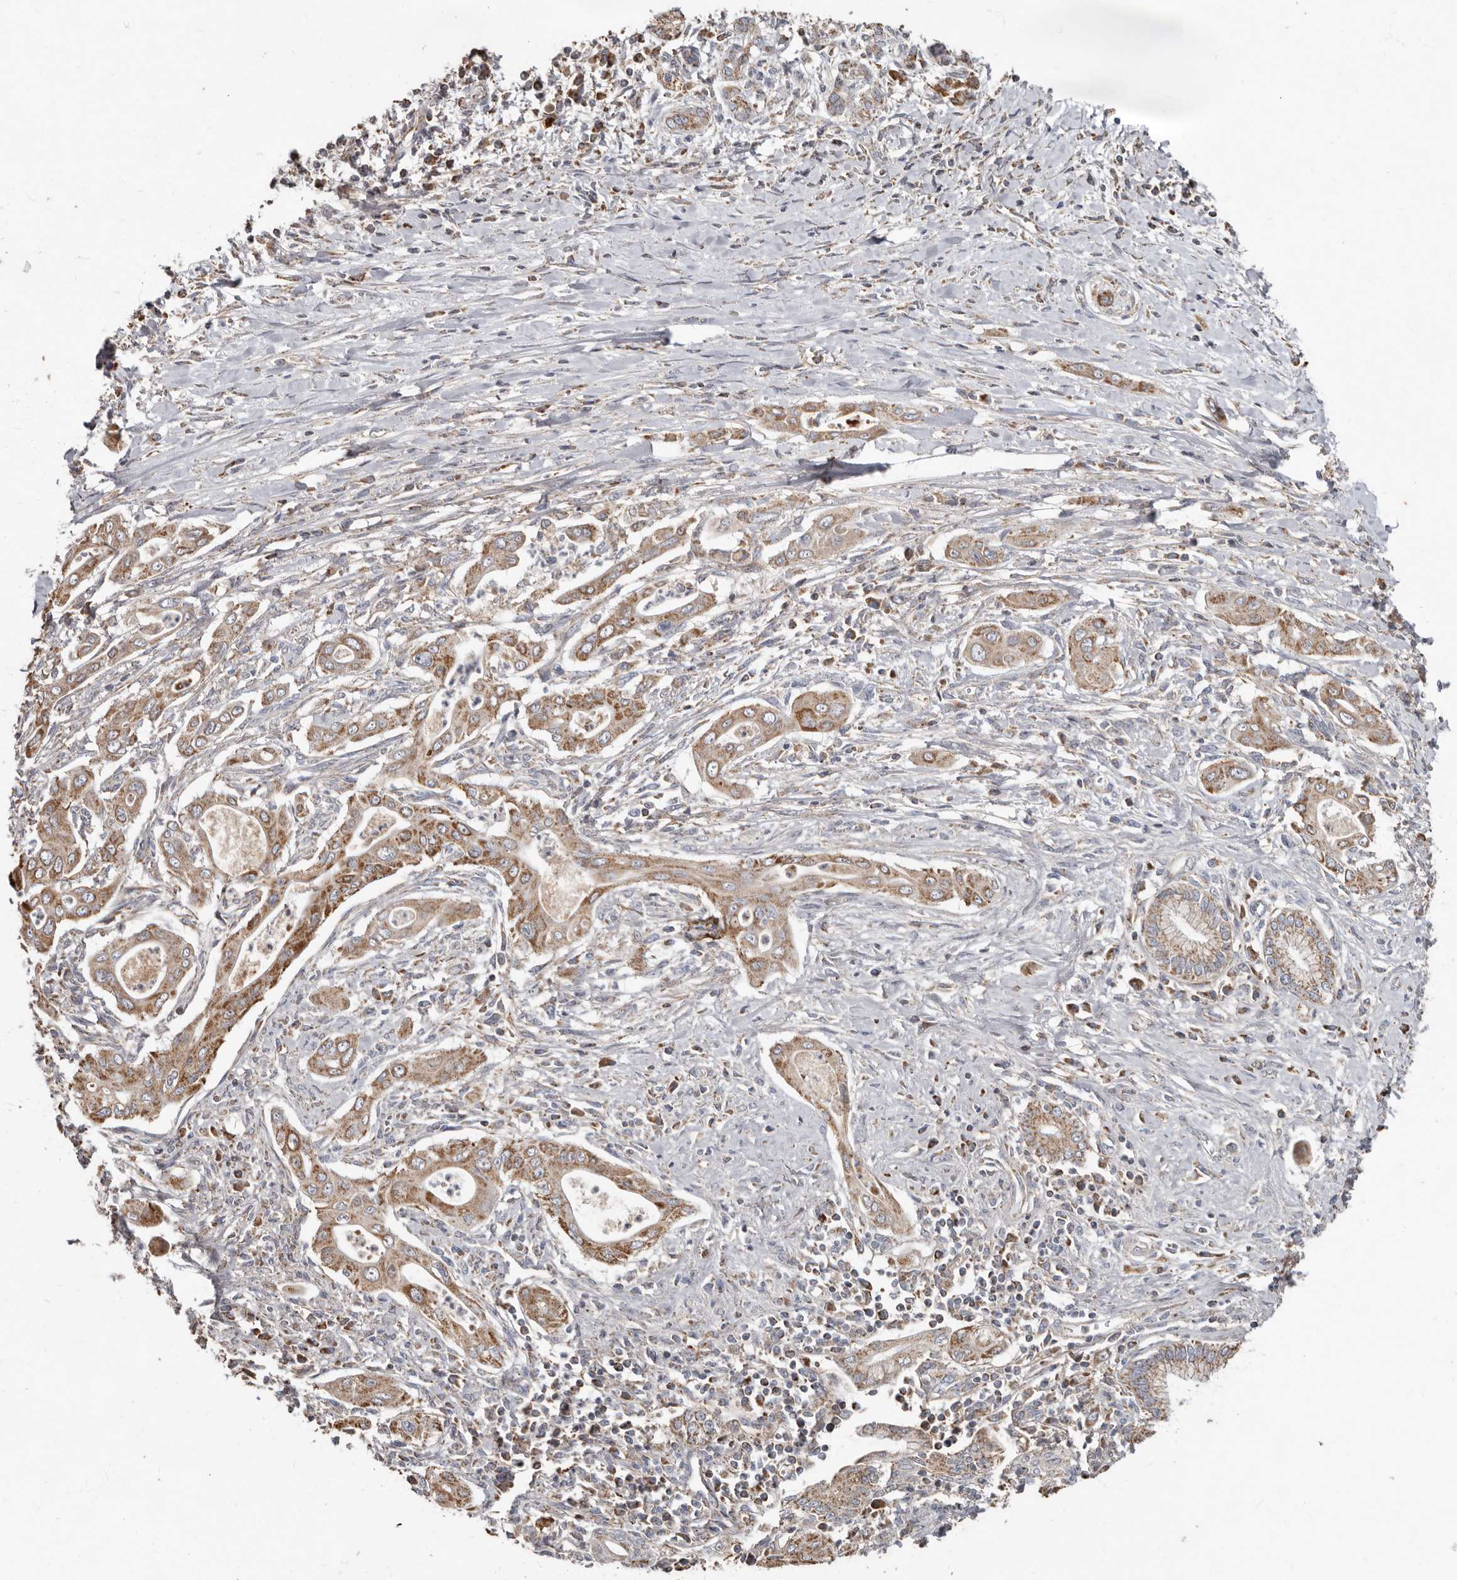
{"staining": {"intensity": "moderate", "quantity": ">75%", "location": "cytoplasmic/membranous"}, "tissue": "pancreatic cancer", "cell_type": "Tumor cells", "image_type": "cancer", "snomed": [{"axis": "morphology", "description": "Adenocarcinoma, NOS"}, {"axis": "topography", "description": "Pancreas"}], "caption": "Immunohistochemistry photomicrograph of human pancreatic cancer stained for a protein (brown), which exhibits medium levels of moderate cytoplasmic/membranous expression in approximately >75% of tumor cells.", "gene": "KIF26B", "patient": {"sex": "male", "age": 58}}